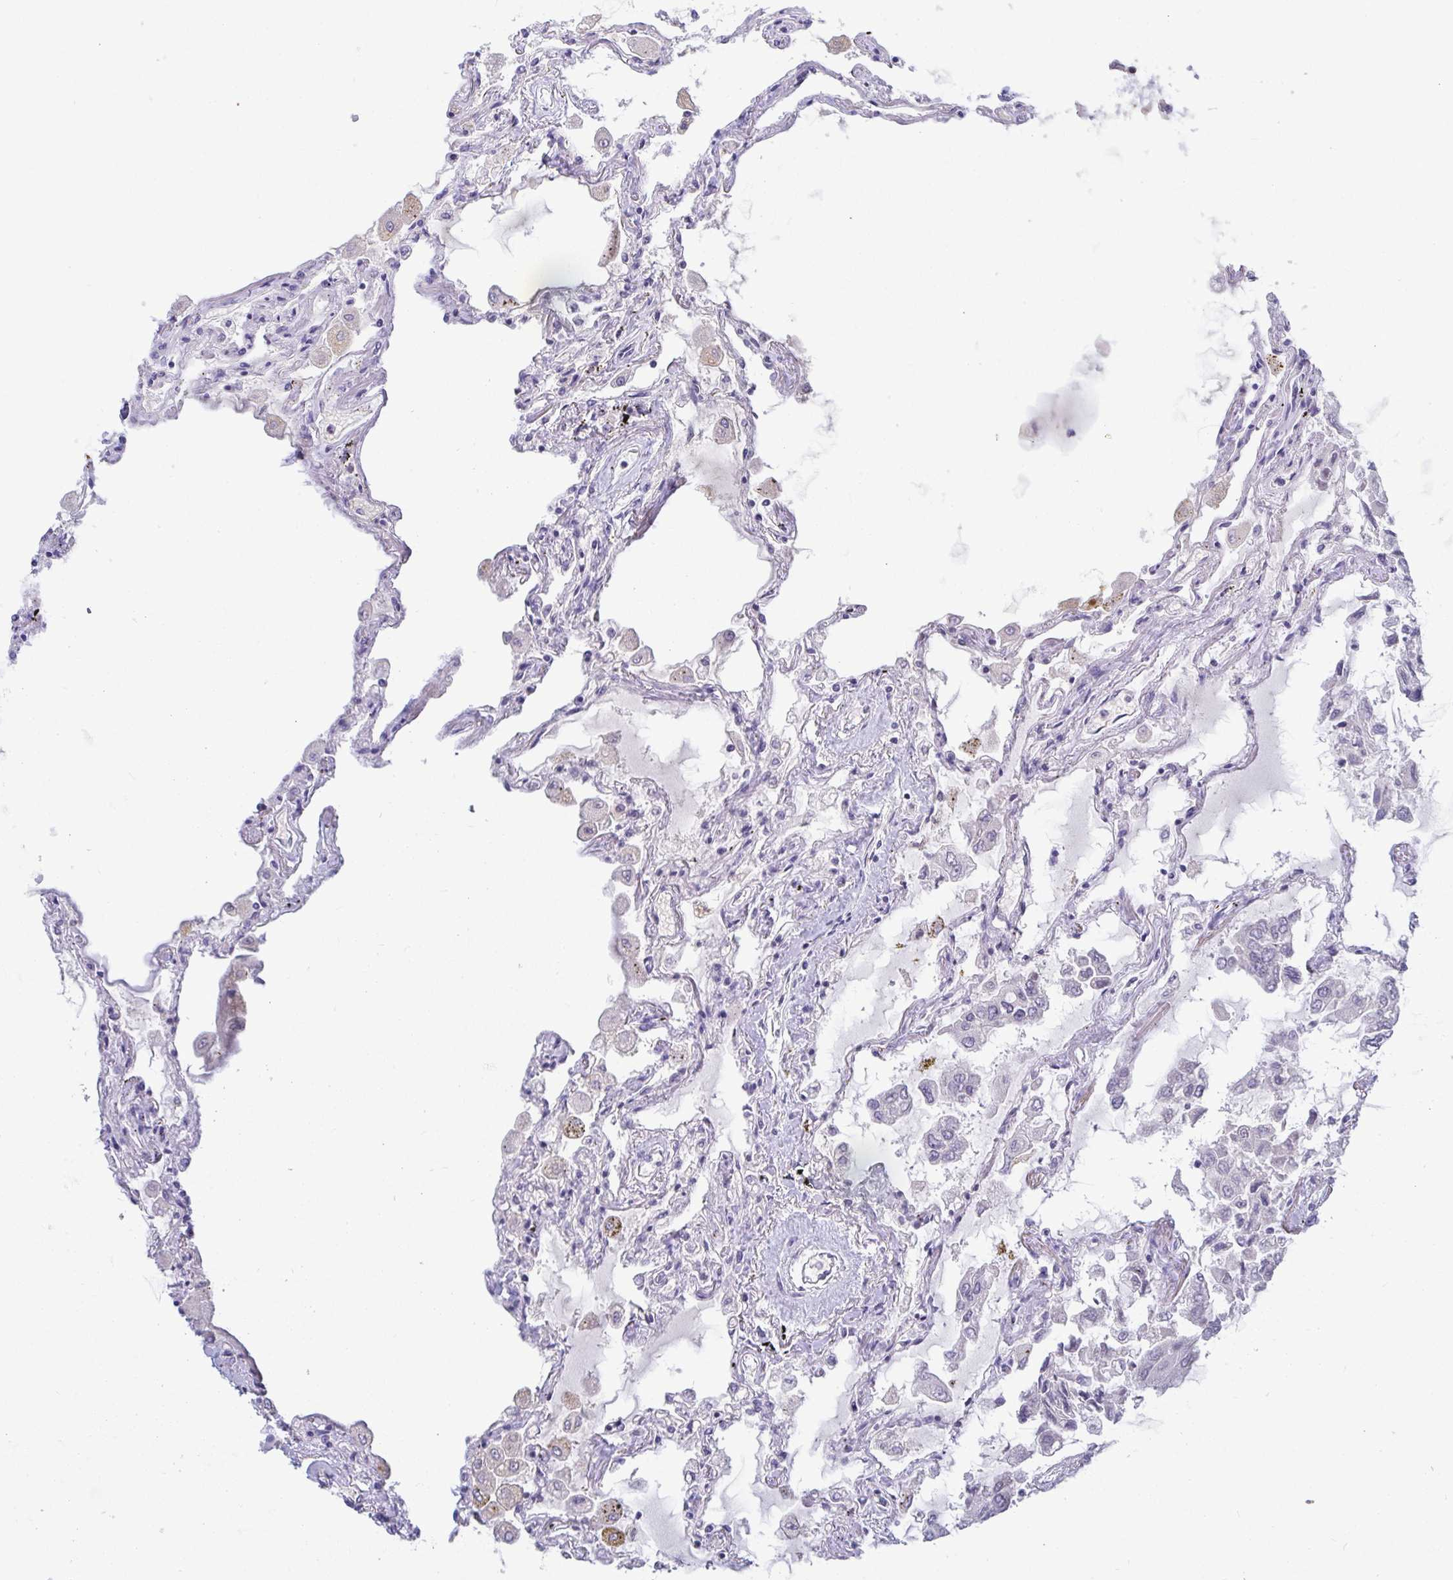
{"staining": {"intensity": "moderate", "quantity": "<25%", "location": "cytoplasmic/membranous"}, "tissue": "lung", "cell_type": "Alveolar cells", "image_type": "normal", "snomed": [{"axis": "morphology", "description": "Normal tissue, NOS"}, {"axis": "morphology", "description": "Adenocarcinoma, NOS"}, {"axis": "topography", "description": "Cartilage tissue"}, {"axis": "topography", "description": "Lung"}], "caption": "Immunohistochemical staining of benign lung shows moderate cytoplasmic/membranous protein positivity in about <25% of alveolar cells. The protein is stained brown, and the nuclei are stained in blue (DAB IHC with brightfield microscopy, high magnification).", "gene": "GALNT13", "patient": {"sex": "female", "age": 67}}